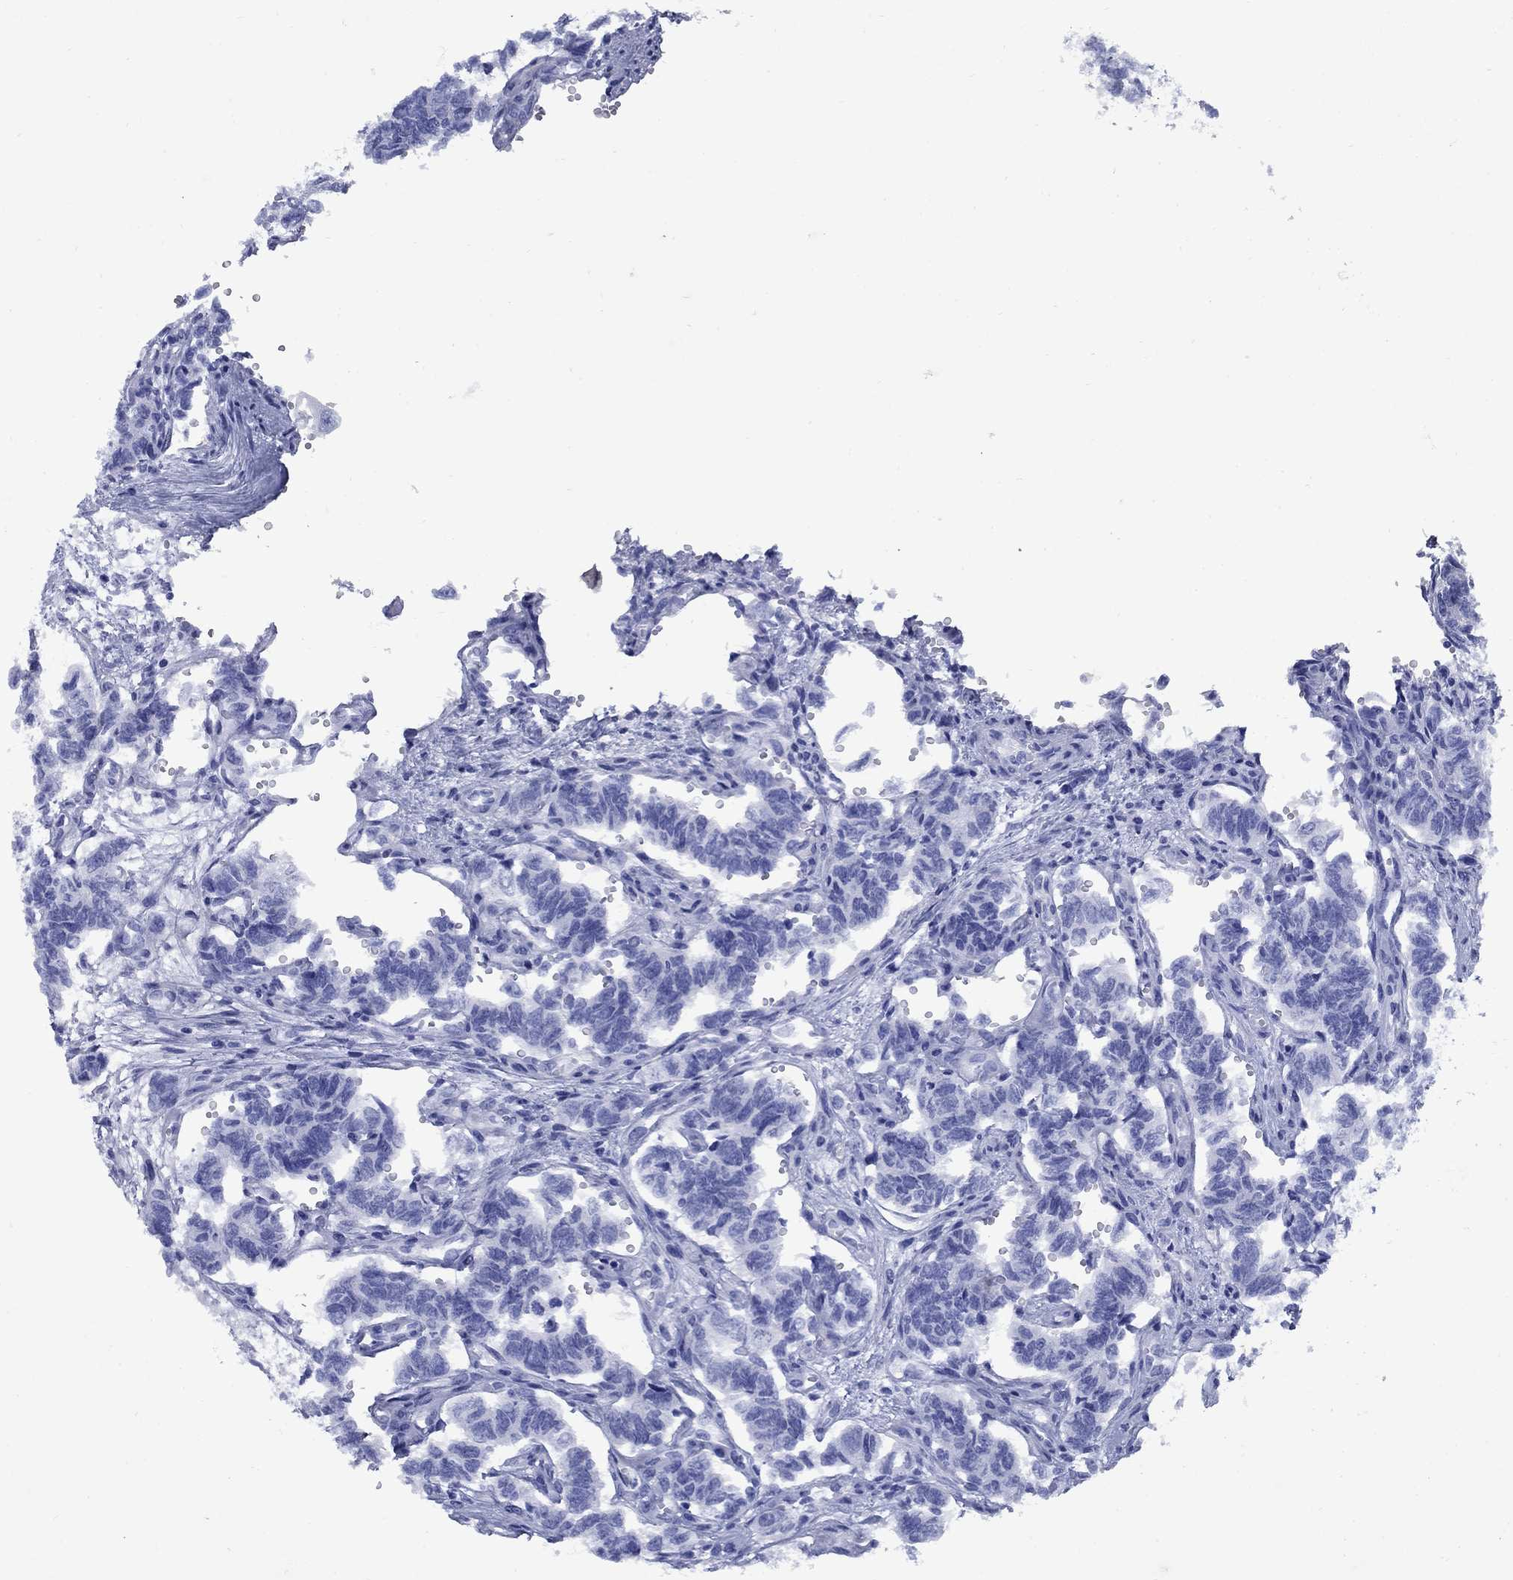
{"staining": {"intensity": "negative", "quantity": "none", "location": "none"}, "tissue": "carcinoid", "cell_type": "Tumor cells", "image_type": "cancer", "snomed": [{"axis": "morphology", "description": "Carcinoid, malignant, NOS"}, {"axis": "topography", "description": "Kidney"}], "caption": "Tumor cells are negative for protein expression in human carcinoid (malignant).", "gene": "CD1A", "patient": {"sex": "female", "age": 41}}